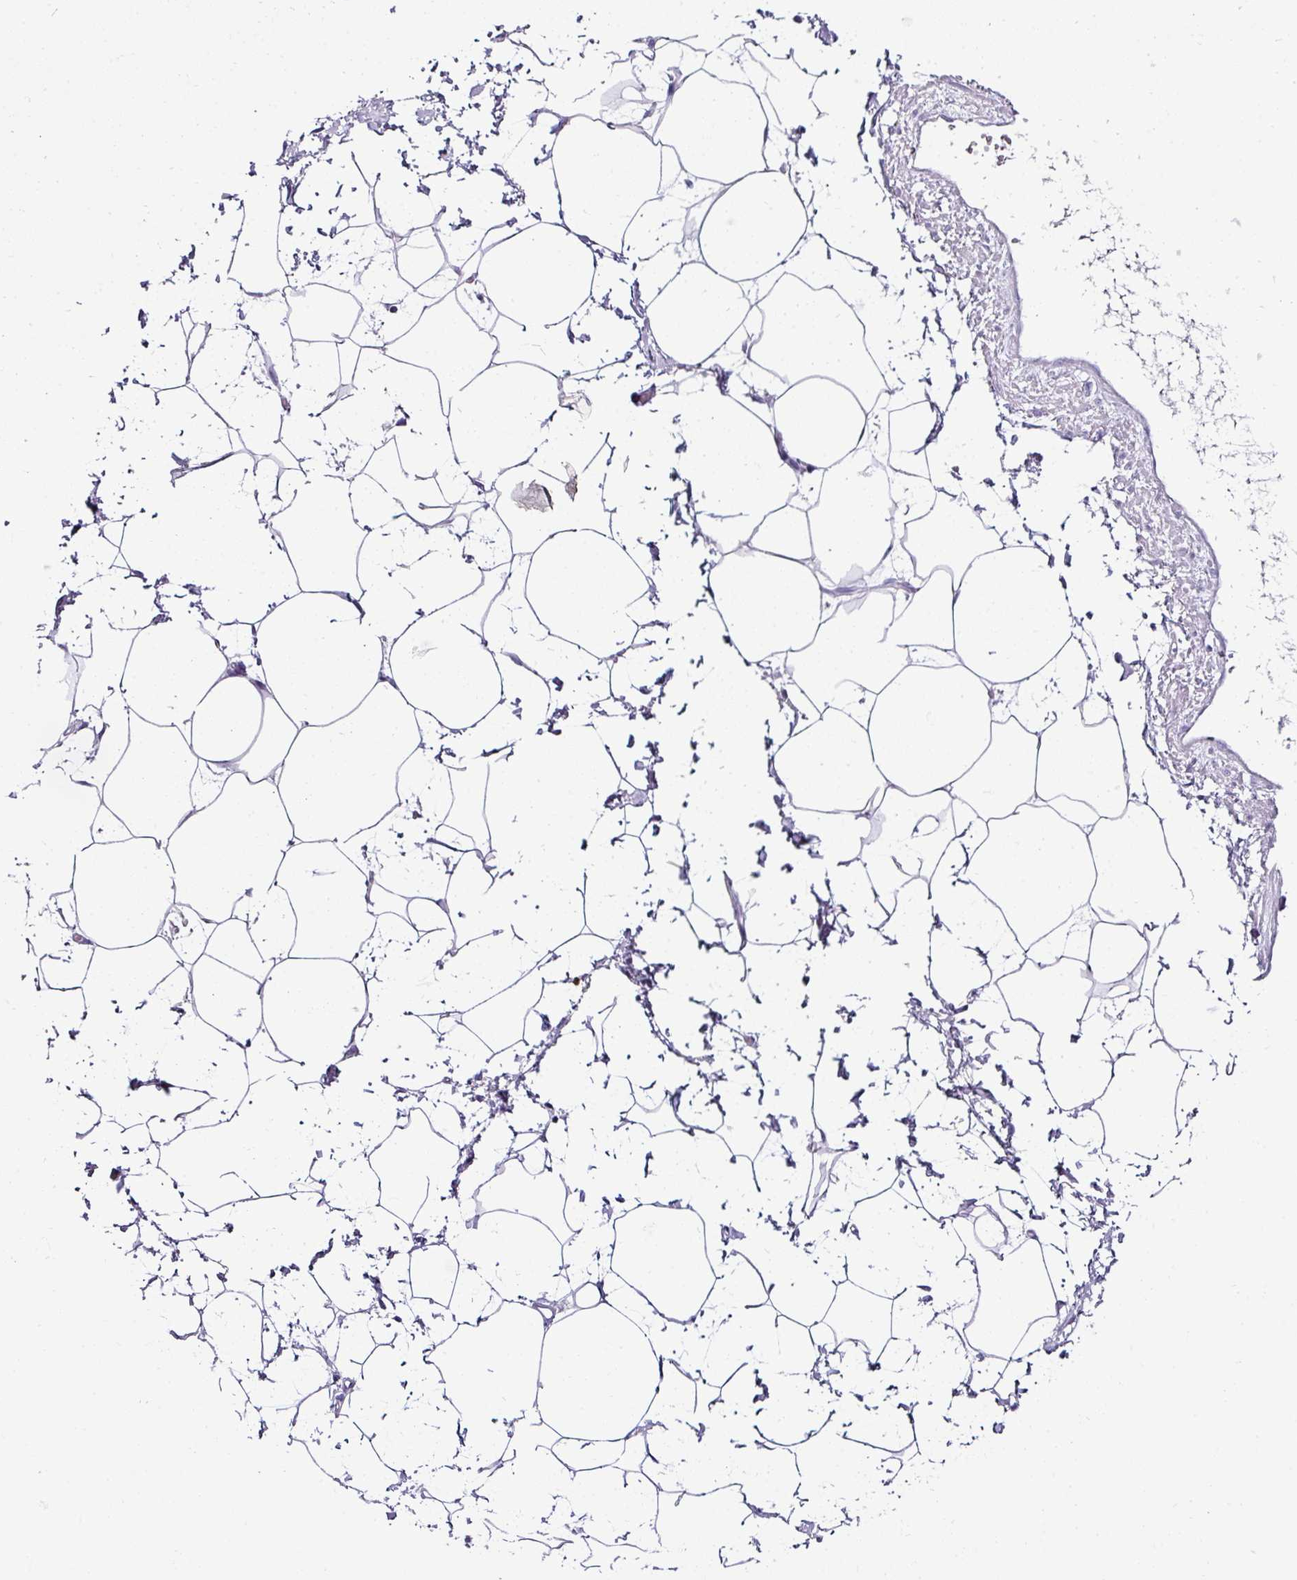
{"staining": {"intensity": "negative", "quantity": "none", "location": "none"}, "tissue": "adipose tissue", "cell_type": "Adipocytes", "image_type": "normal", "snomed": [{"axis": "morphology", "description": "Normal tissue, NOS"}, {"axis": "topography", "description": "Prostate"}, {"axis": "topography", "description": "Peripheral nerve tissue"}], "caption": "Adipocytes show no significant staining in unremarkable adipose tissue. (Stains: DAB (3,3'-diaminobenzidine) immunohistochemistry (IHC) with hematoxylin counter stain, Microscopy: brightfield microscopy at high magnification).", "gene": "NAPSA", "patient": {"sex": "male", "age": 55}}